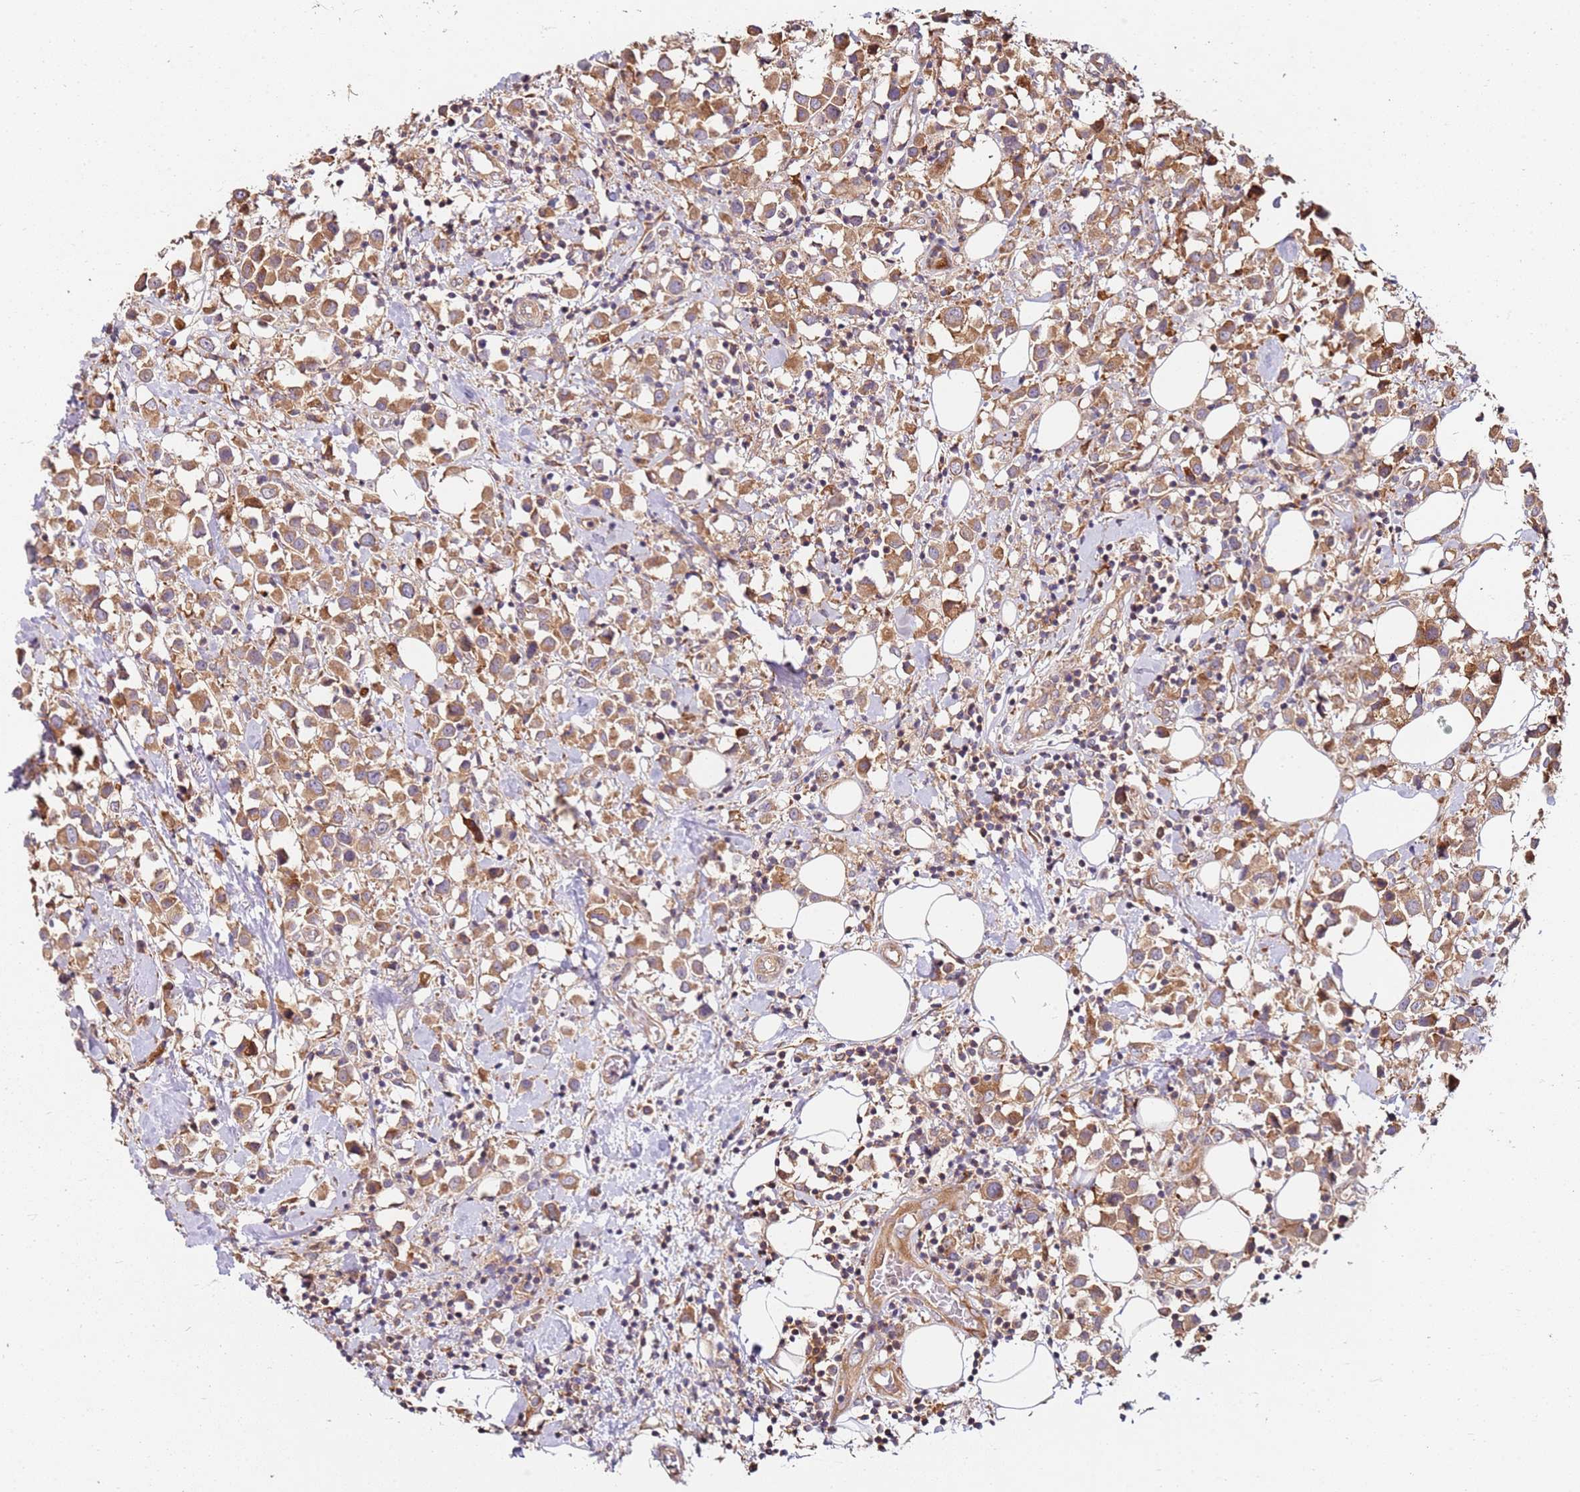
{"staining": {"intensity": "moderate", "quantity": ">75%", "location": "cytoplasmic/membranous"}, "tissue": "breast cancer", "cell_type": "Tumor cells", "image_type": "cancer", "snomed": [{"axis": "morphology", "description": "Duct carcinoma"}, {"axis": "topography", "description": "Breast"}], "caption": "High-power microscopy captured an IHC photomicrograph of invasive ductal carcinoma (breast), revealing moderate cytoplasmic/membranous staining in about >75% of tumor cells.", "gene": "RPS3A", "patient": {"sex": "female", "age": 61}}